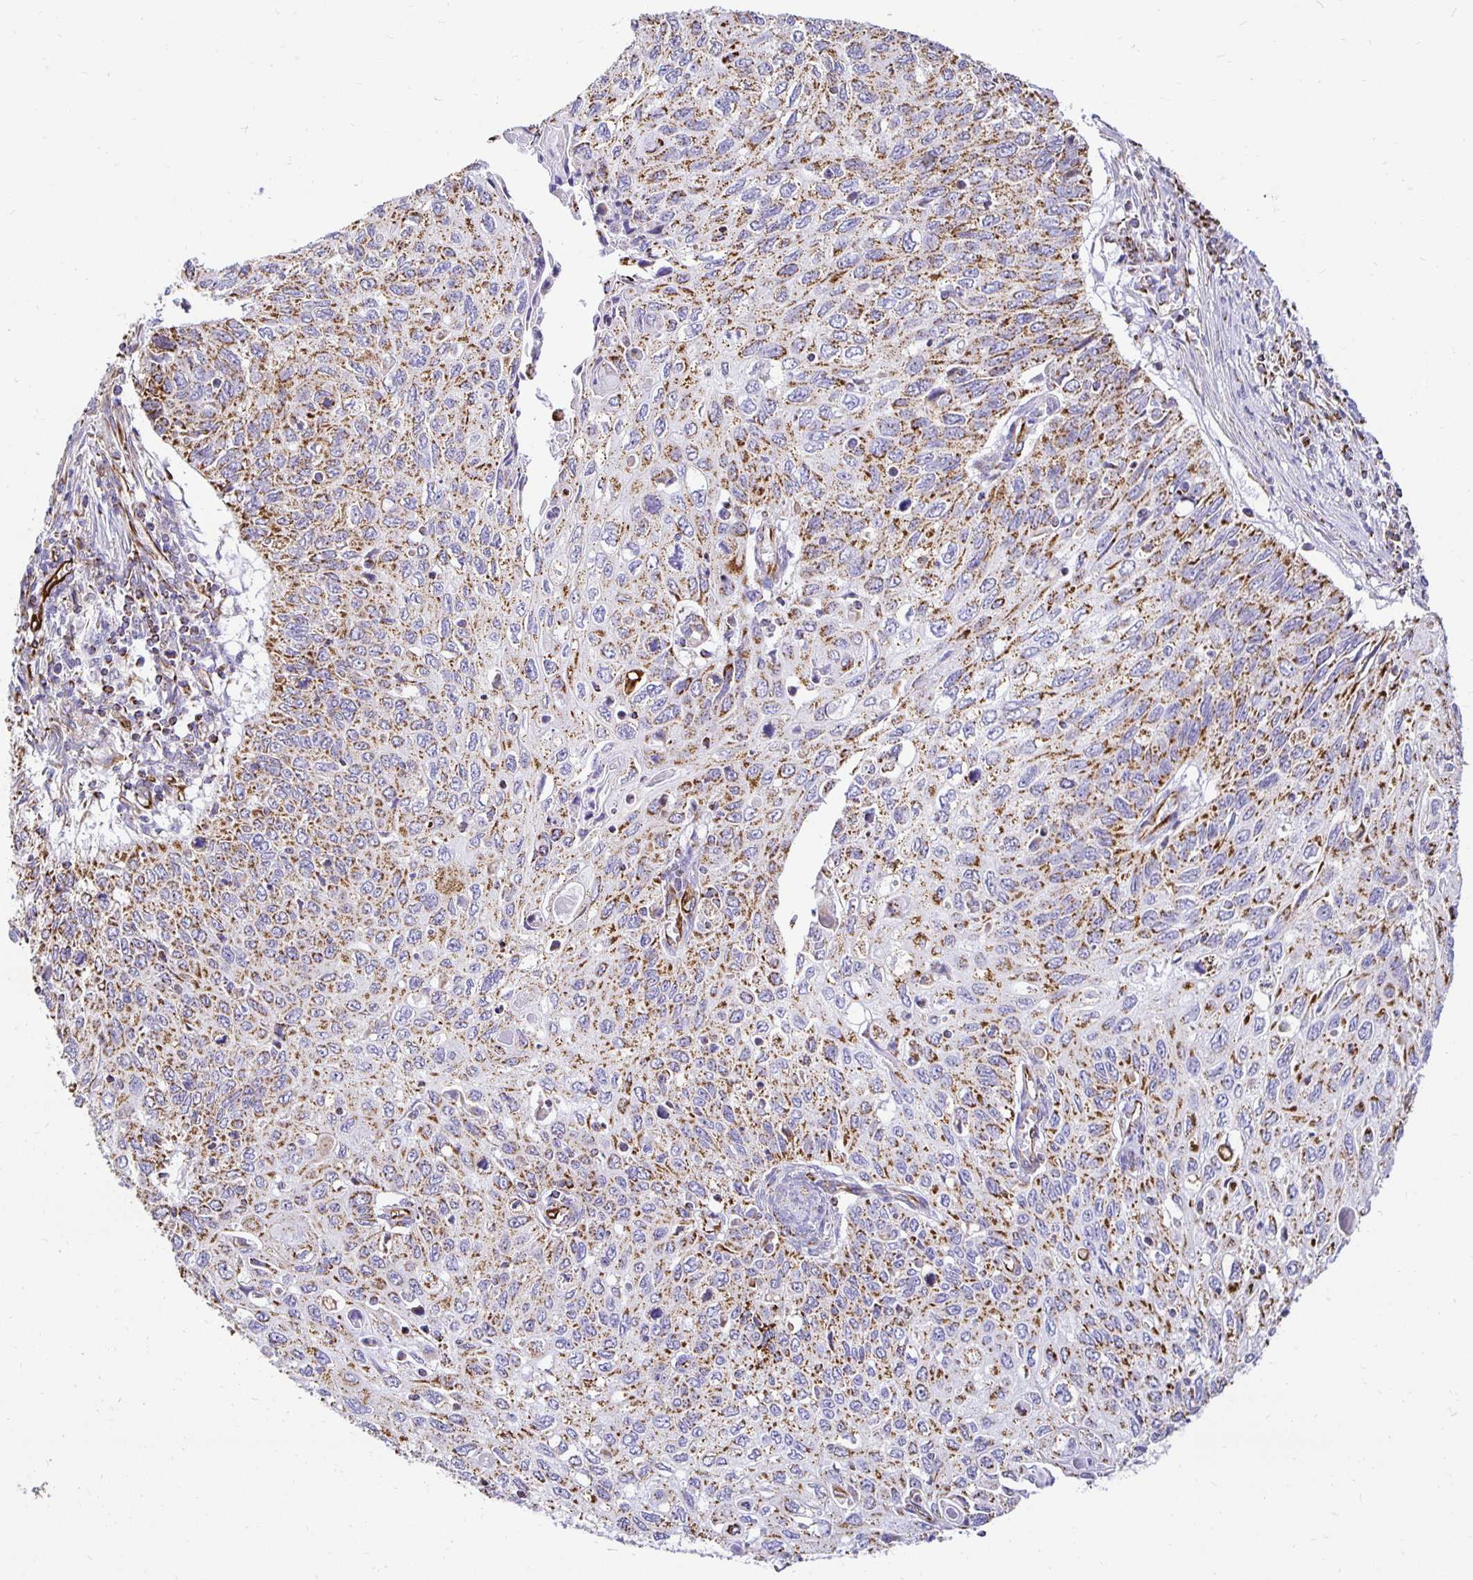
{"staining": {"intensity": "moderate", "quantity": ">75%", "location": "cytoplasmic/membranous"}, "tissue": "cervical cancer", "cell_type": "Tumor cells", "image_type": "cancer", "snomed": [{"axis": "morphology", "description": "Squamous cell carcinoma, NOS"}, {"axis": "topography", "description": "Cervix"}], "caption": "Tumor cells reveal medium levels of moderate cytoplasmic/membranous expression in about >75% of cells in human cervical cancer.", "gene": "PLAAT2", "patient": {"sex": "female", "age": 70}}